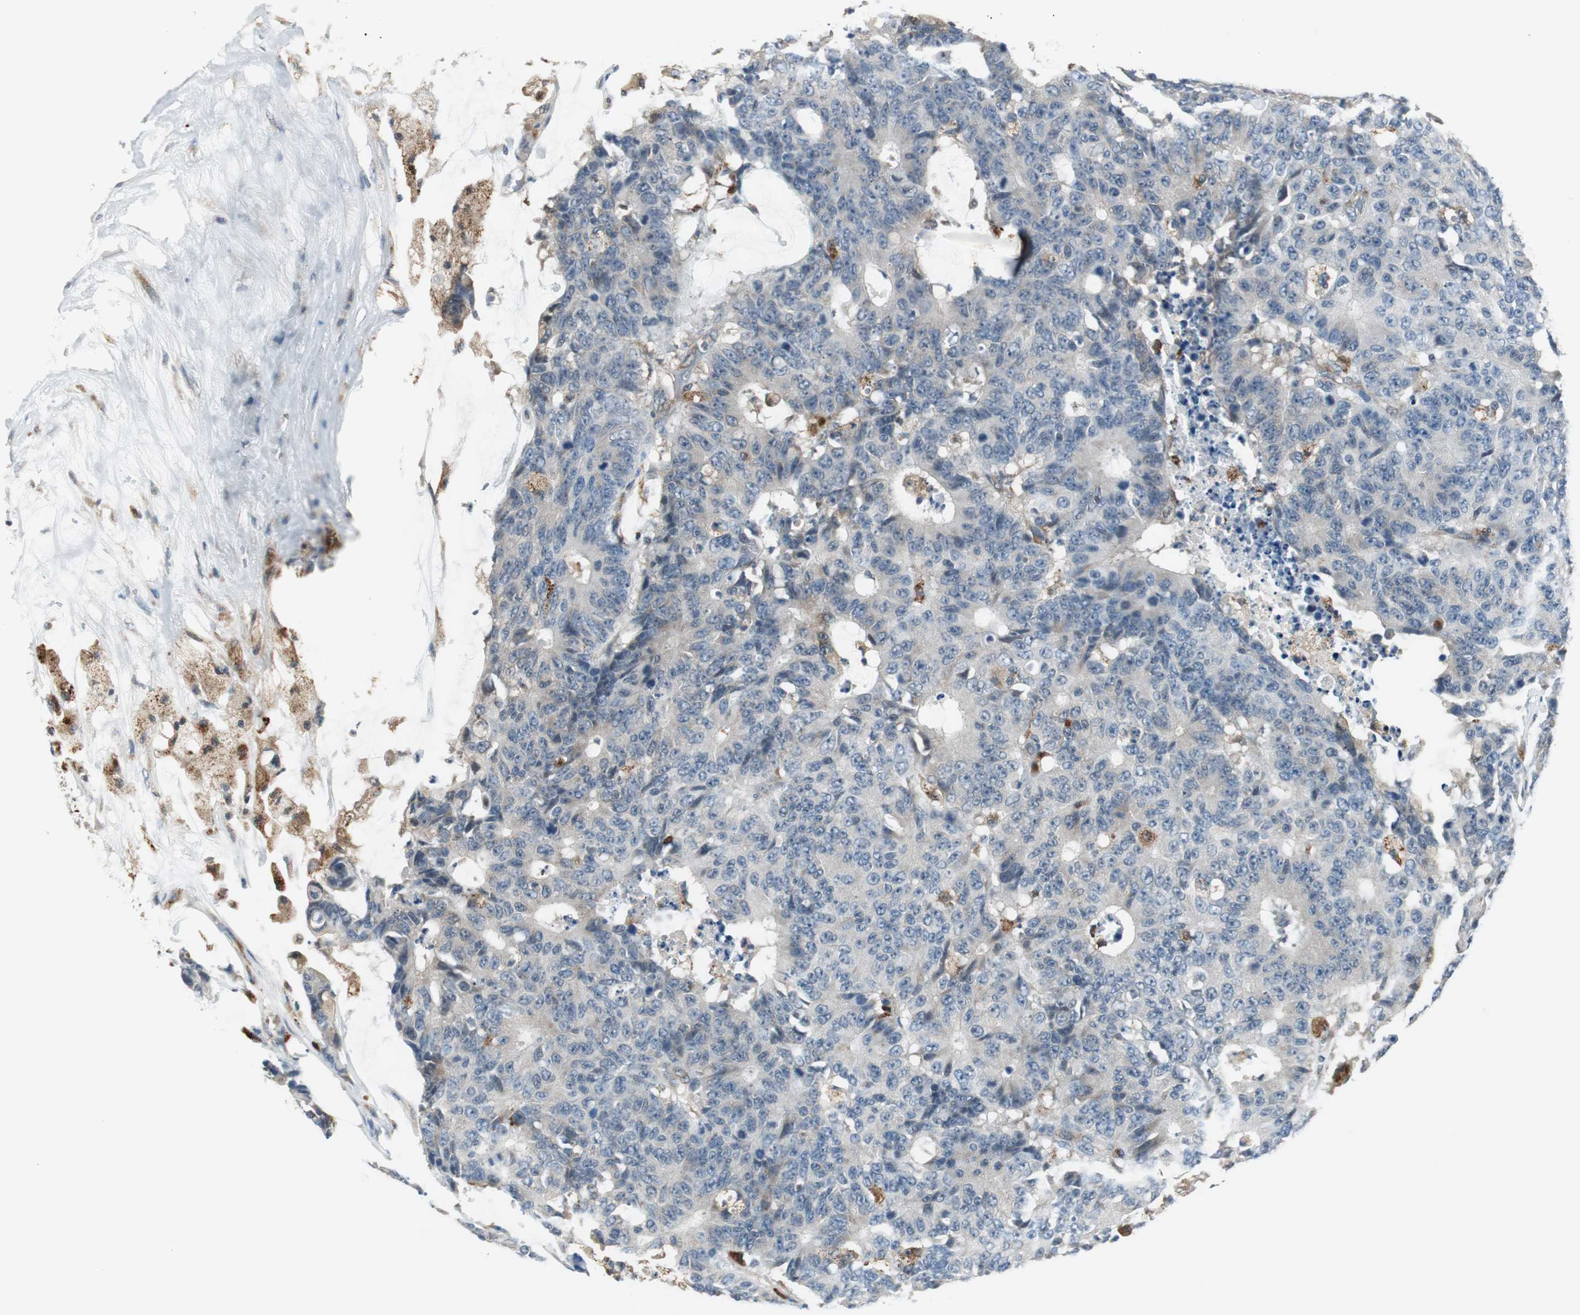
{"staining": {"intensity": "weak", "quantity": ">75%", "location": "cytoplasmic/membranous"}, "tissue": "colorectal cancer", "cell_type": "Tumor cells", "image_type": "cancer", "snomed": [{"axis": "morphology", "description": "Adenocarcinoma, NOS"}, {"axis": "topography", "description": "Colon"}], "caption": "Colorectal cancer (adenocarcinoma) stained with a protein marker shows weak staining in tumor cells.", "gene": "NCK1", "patient": {"sex": "female", "age": 86}}